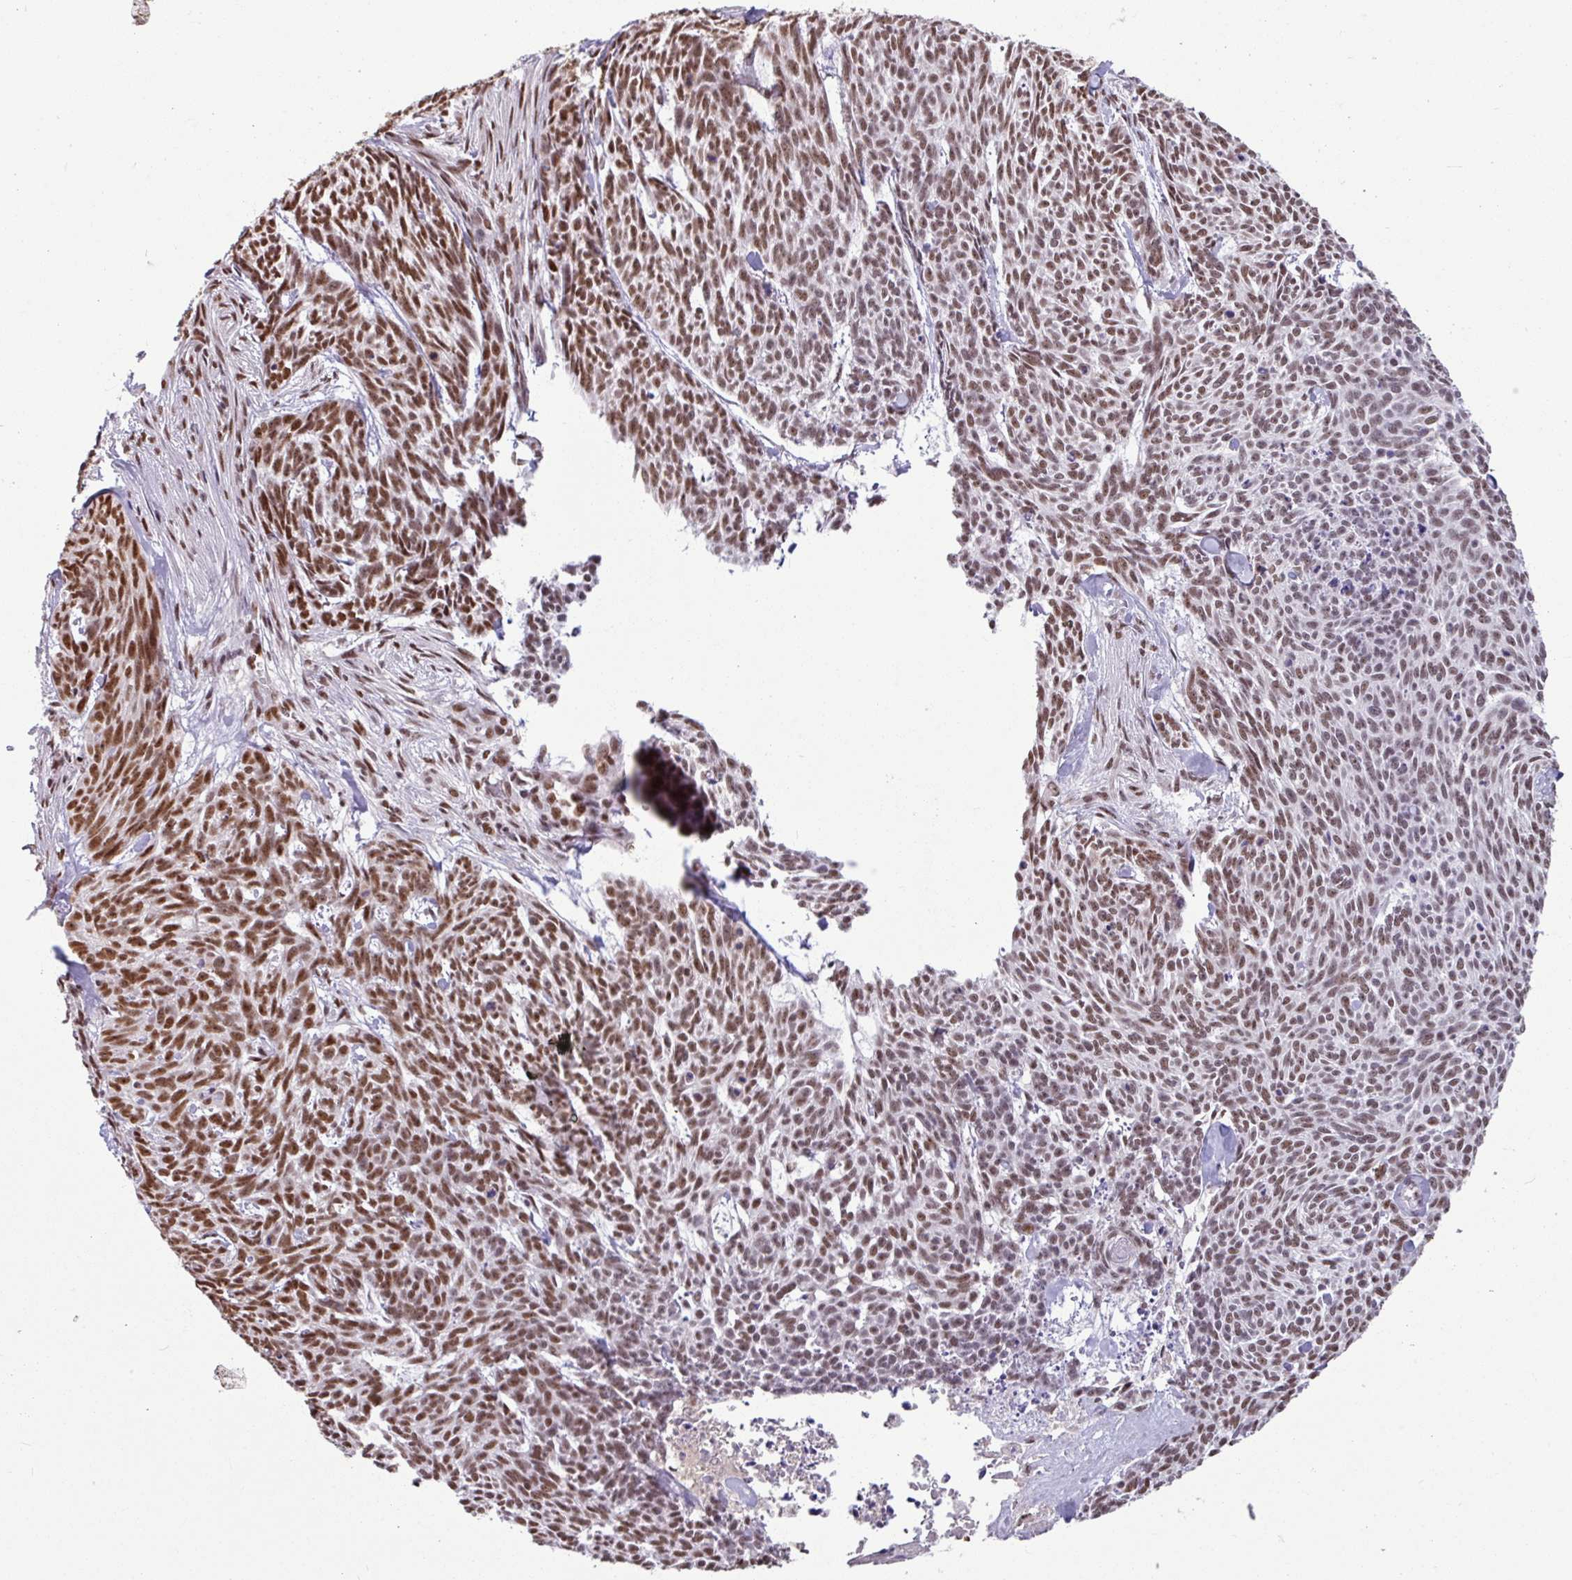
{"staining": {"intensity": "strong", "quantity": ">75%", "location": "nuclear"}, "tissue": "skin cancer", "cell_type": "Tumor cells", "image_type": "cancer", "snomed": [{"axis": "morphology", "description": "Basal cell carcinoma"}, {"axis": "topography", "description": "Skin"}], "caption": "IHC of skin cancer (basal cell carcinoma) demonstrates high levels of strong nuclear expression in about >75% of tumor cells. (IHC, brightfield microscopy, high magnification).", "gene": "TDG", "patient": {"sex": "female", "age": 93}}